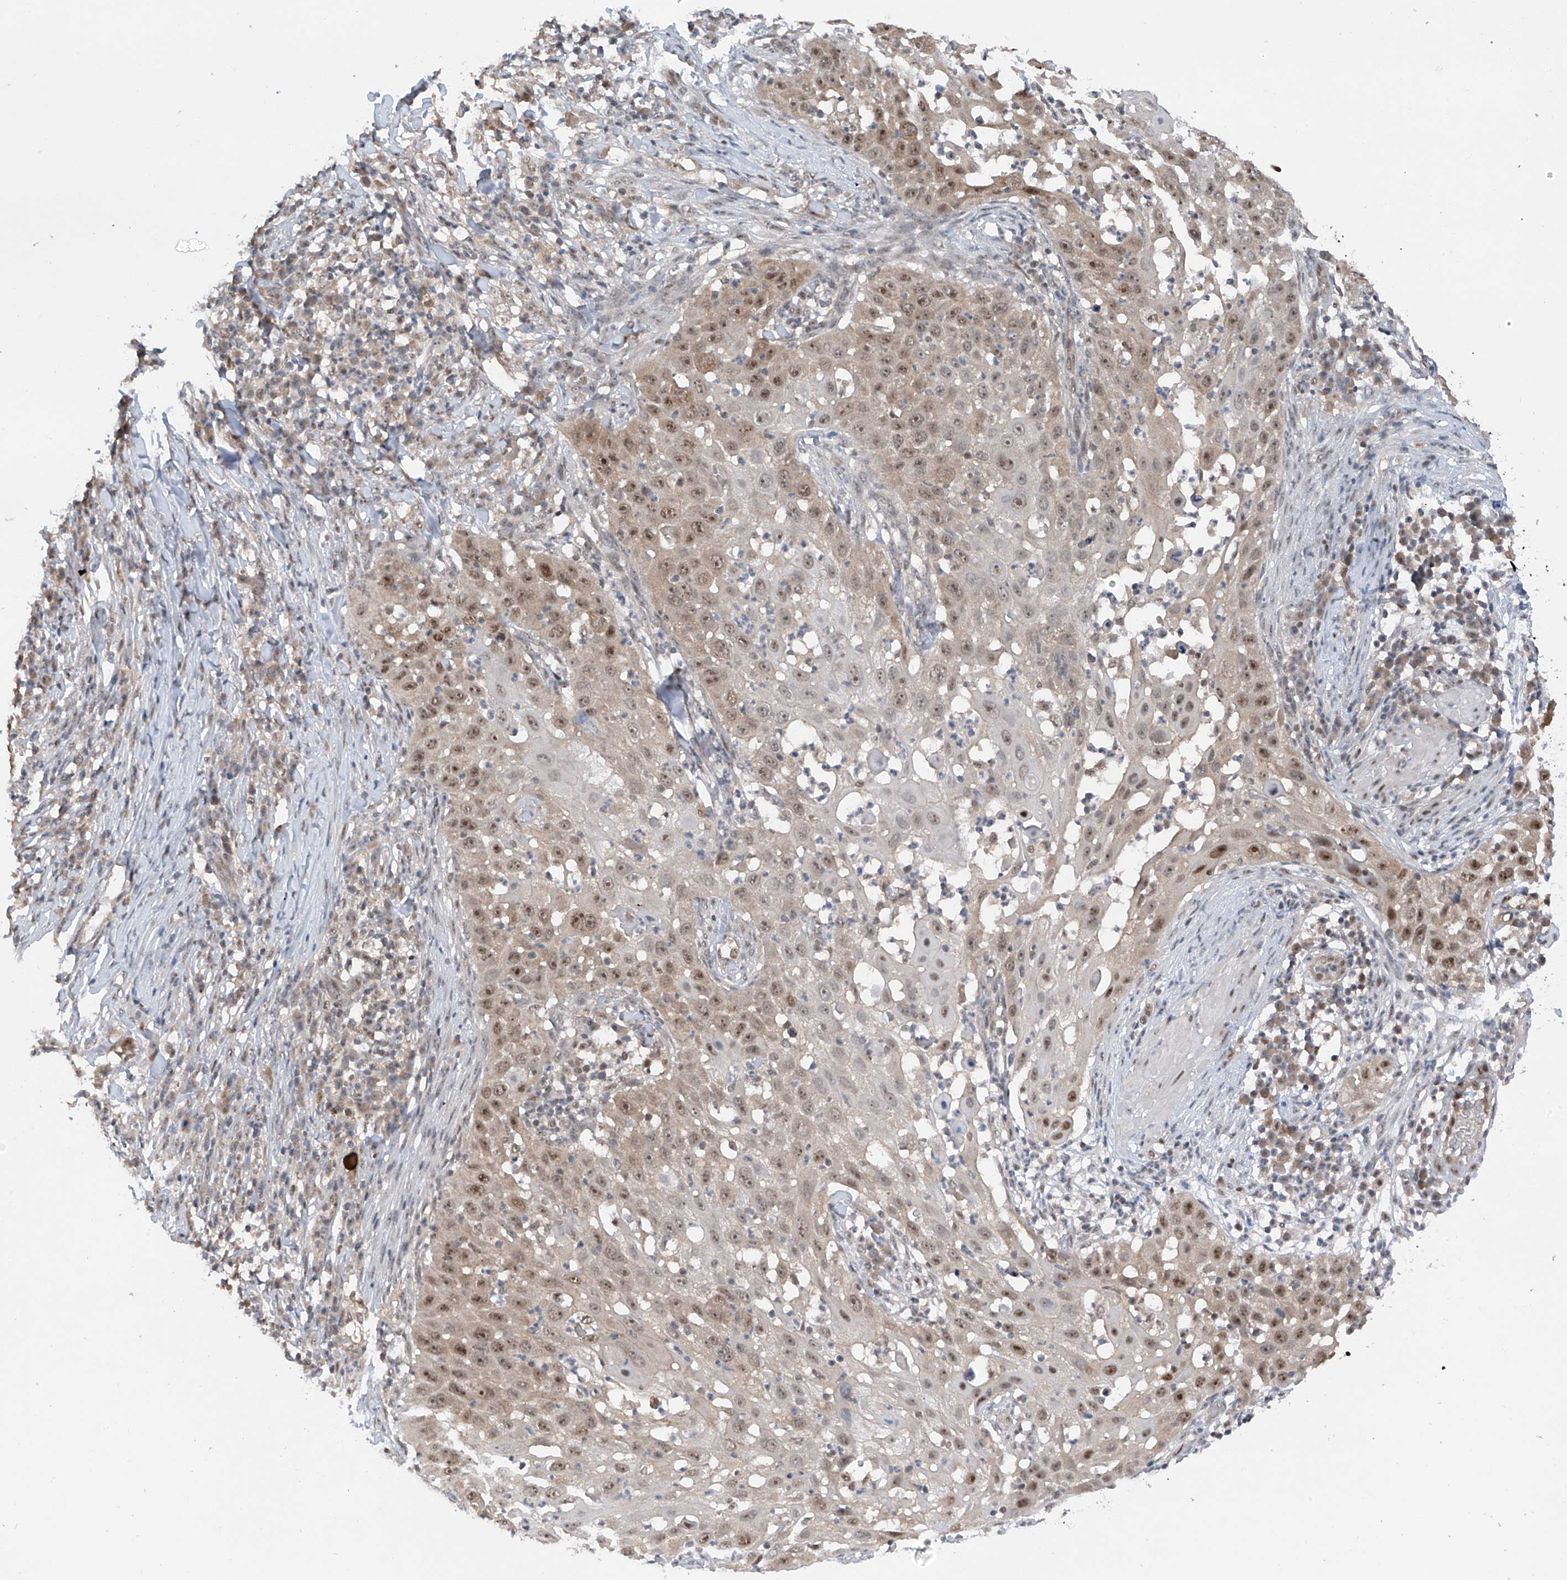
{"staining": {"intensity": "moderate", "quantity": ">75%", "location": "nuclear"}, "tissue": "skin cancer", "cell_type": "Tumor cells", "image_type": "cancer", "snomed": [{"axis": "morphology", "description": "Squamous cell carcinoma, NOS"}, {"axis": "topography", "description": "Skin"}], "caption": "Immunohistochemistry (IHC) staining of skin cancer, which demonstrates medium levels of moderate nuclear positivity in about >75% of tumor cells indicating moderate nuclear protein positivity. The staining was performed using DAB (brown) for protein detection and nuclei were counterstained in hematoxylin (blue).", "gene": "RPAIN", "patient": {"sex": "female", "age": 44}}